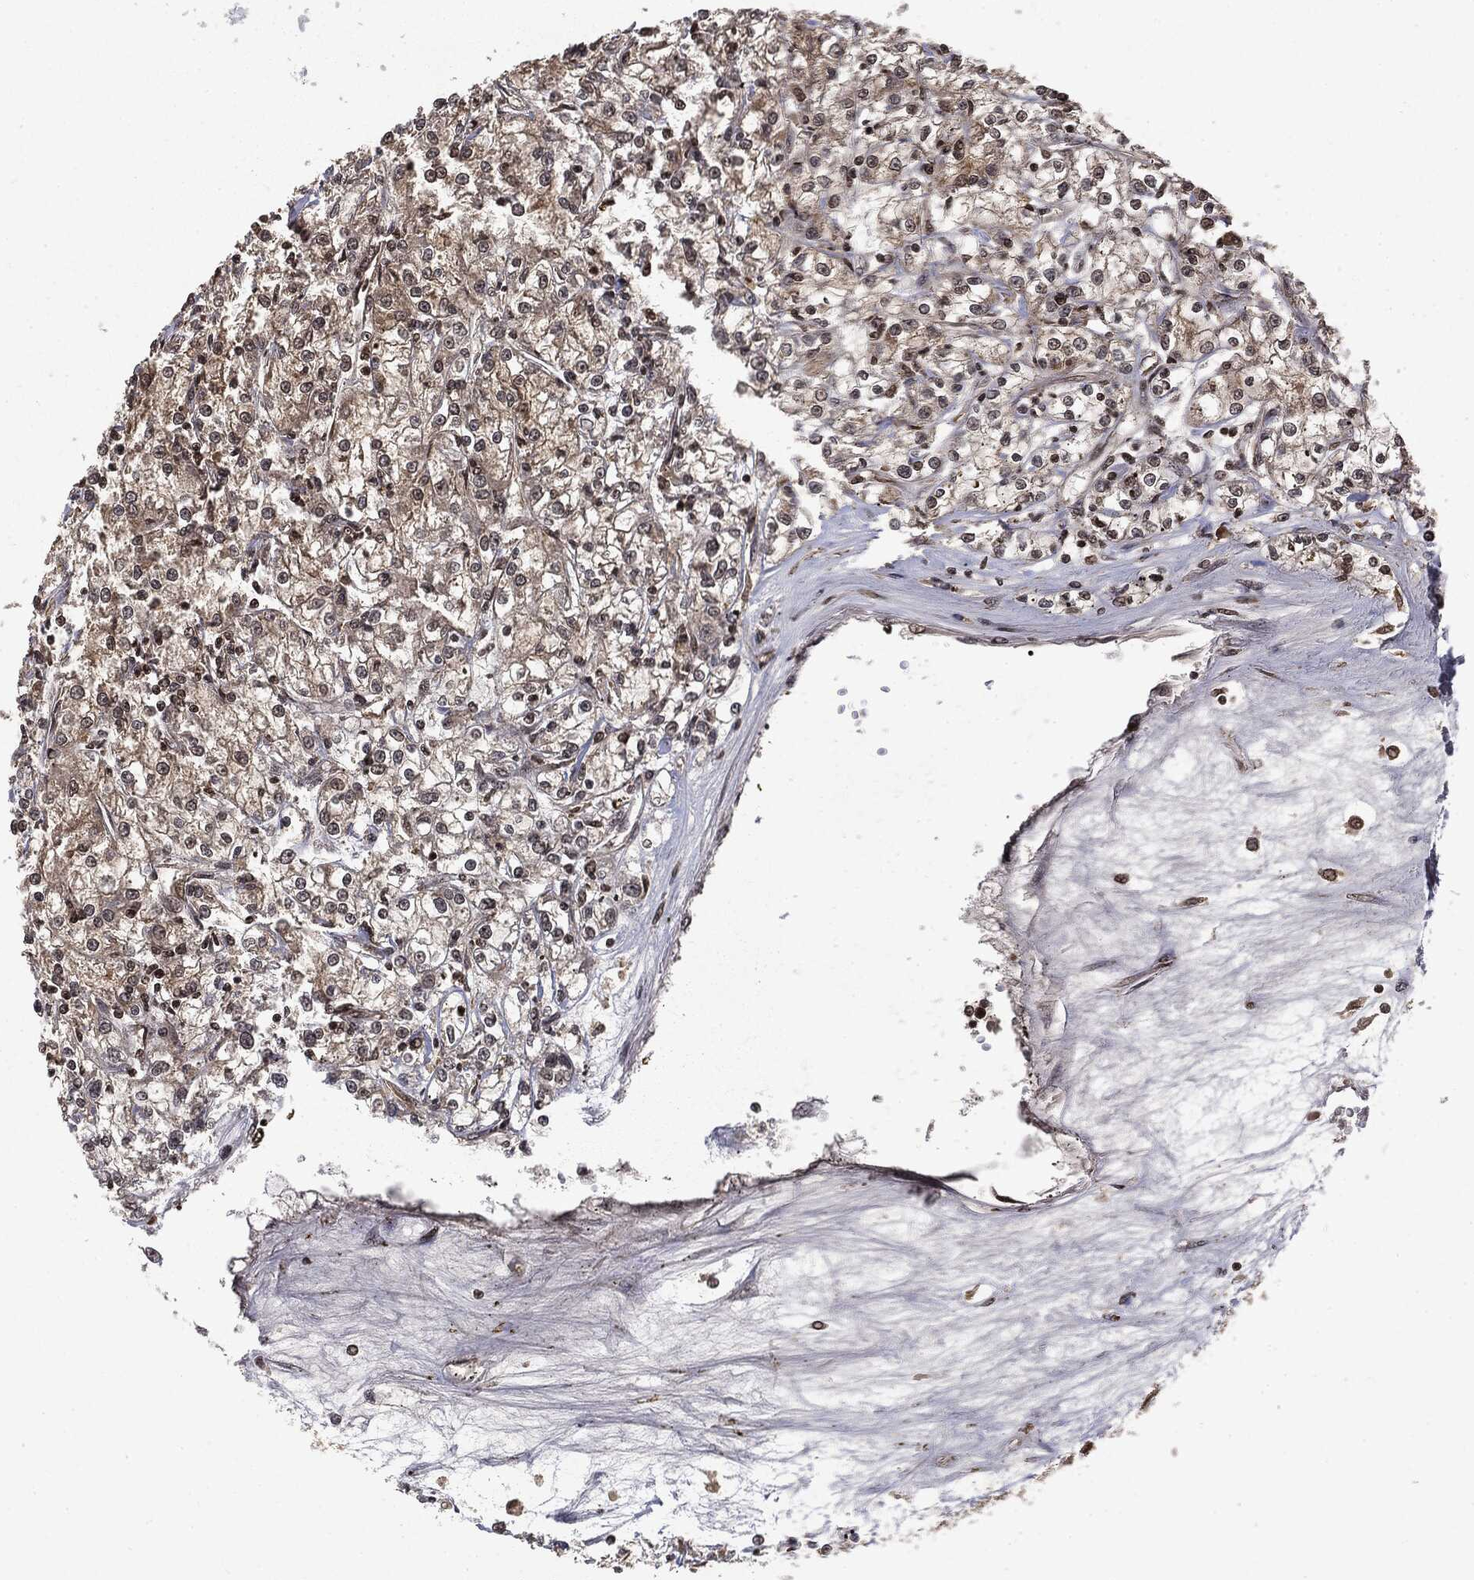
{"staining": {"intensity": "weak", "quantity": ">75%", "location": "cytoplasmic/membranous"}, "tissue": "renal cancer", "cell_type": "Tumor cells", "image_type": "cancer", "snomed": [{"axis": "morphology", "description": "Adenocarcinoma, NOS"}, {"axis": "topography", "description": "Kidney"}], "caption": "Tumor cells show low levels of weak cytoplasmic/membranous staining in approximately >75% of cells in adenocarcinoma (renal).", "gene": "CTDP1", "patient": {"sex": "female", "age": 59}}